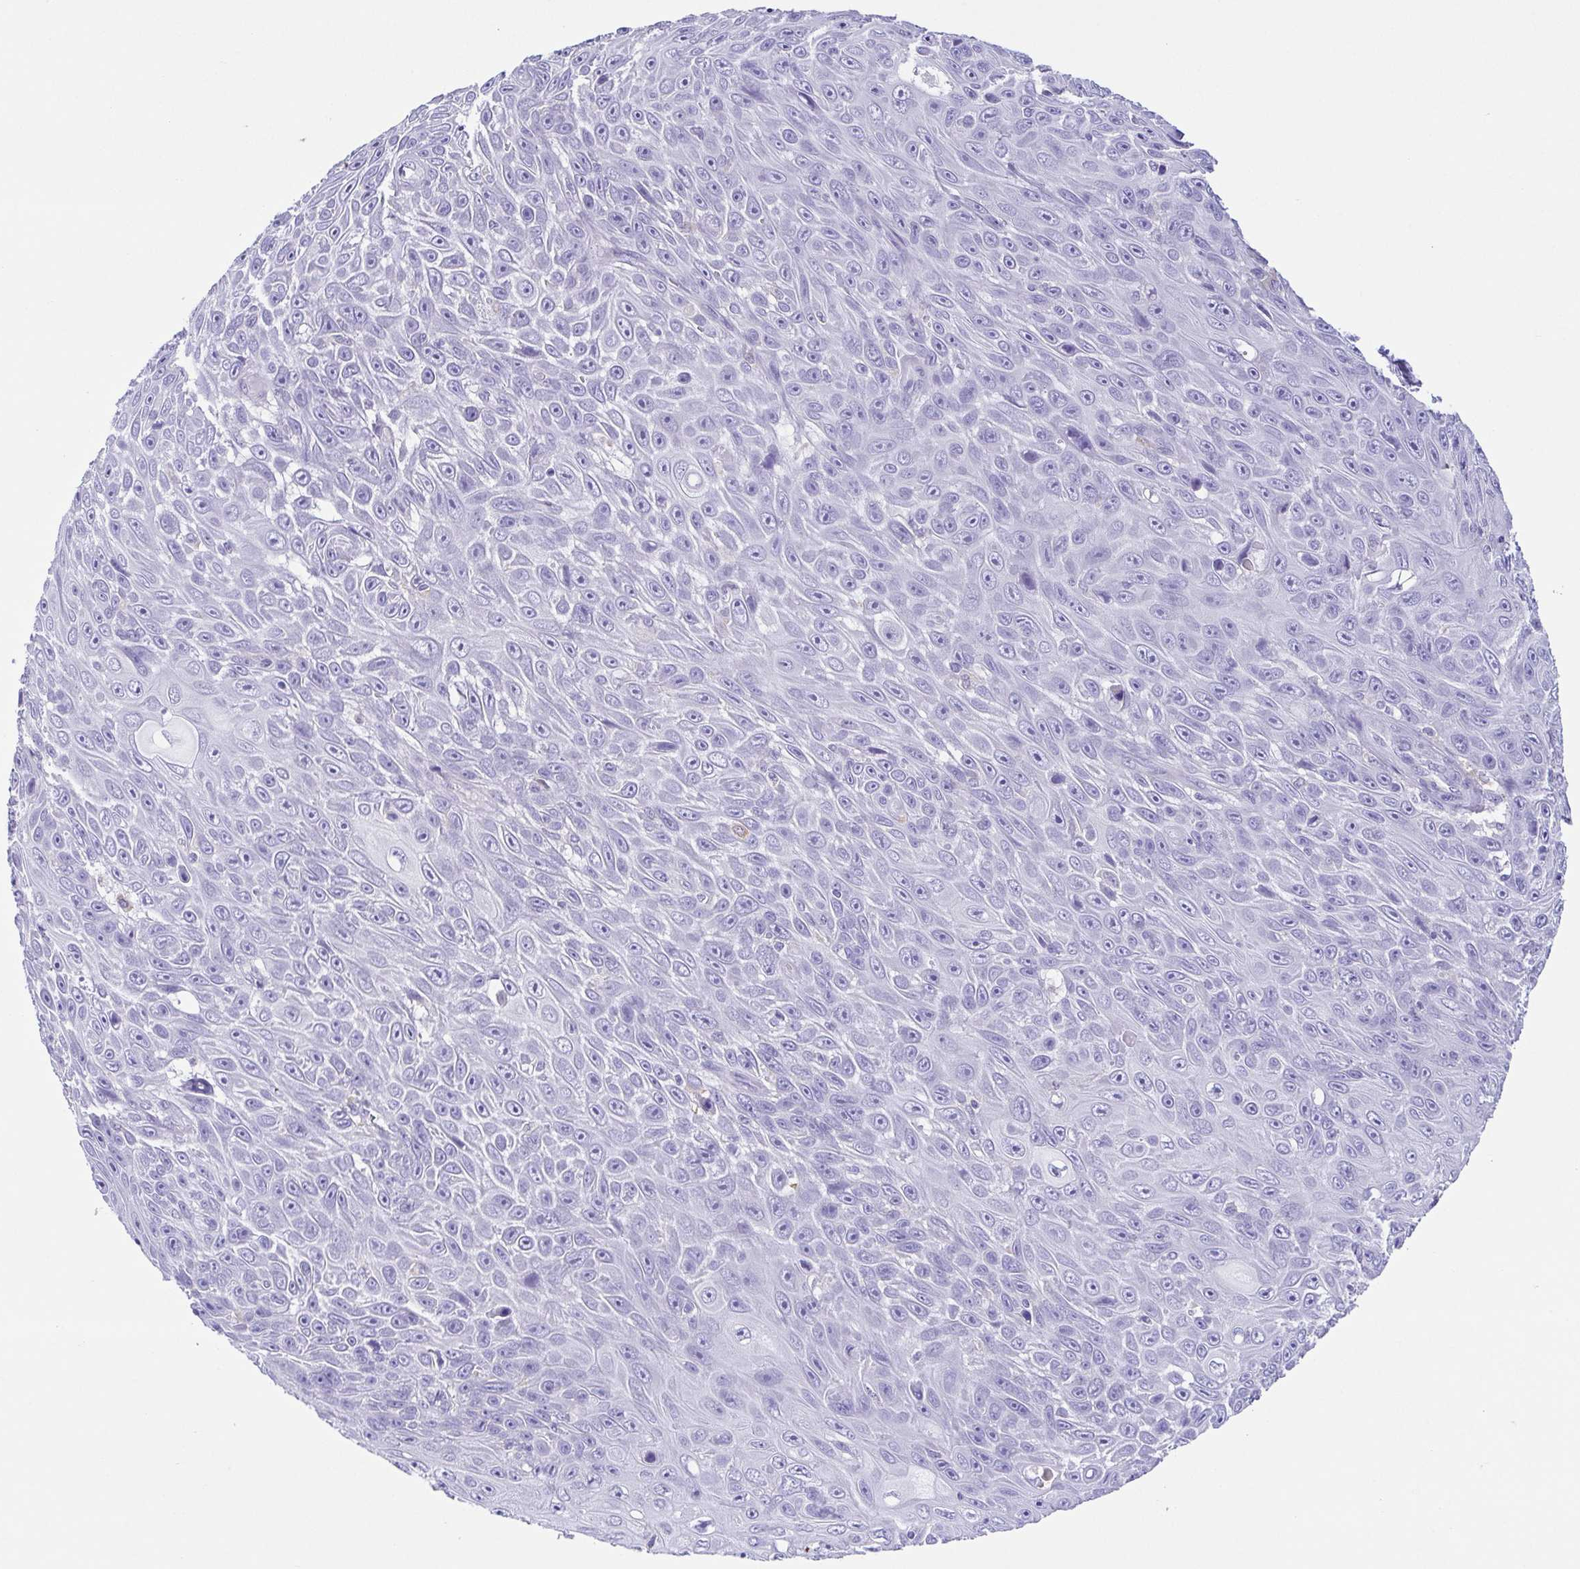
{"staining": {"intensity": "negative", "quantity": "none", "location": "none"}, "tissue": "skin cancer", "cell_type": "Tumor cells", "image_type": "cancer", "snomed": [{"axis": "morphology", "description": "Squamous cell carcinoma, NOS"}, {"axis": "topography", "description": "Skin"}], "caption": "IHC image of neoplastic tissue: human skin cancer (squamous cell carcinoma) stained with DAB (3,3'-diaminobenzidine) displays no significant protein staining in tumor cells.", "gene": "ARPP21", "patient": {"sex": "male", "age": 82}}